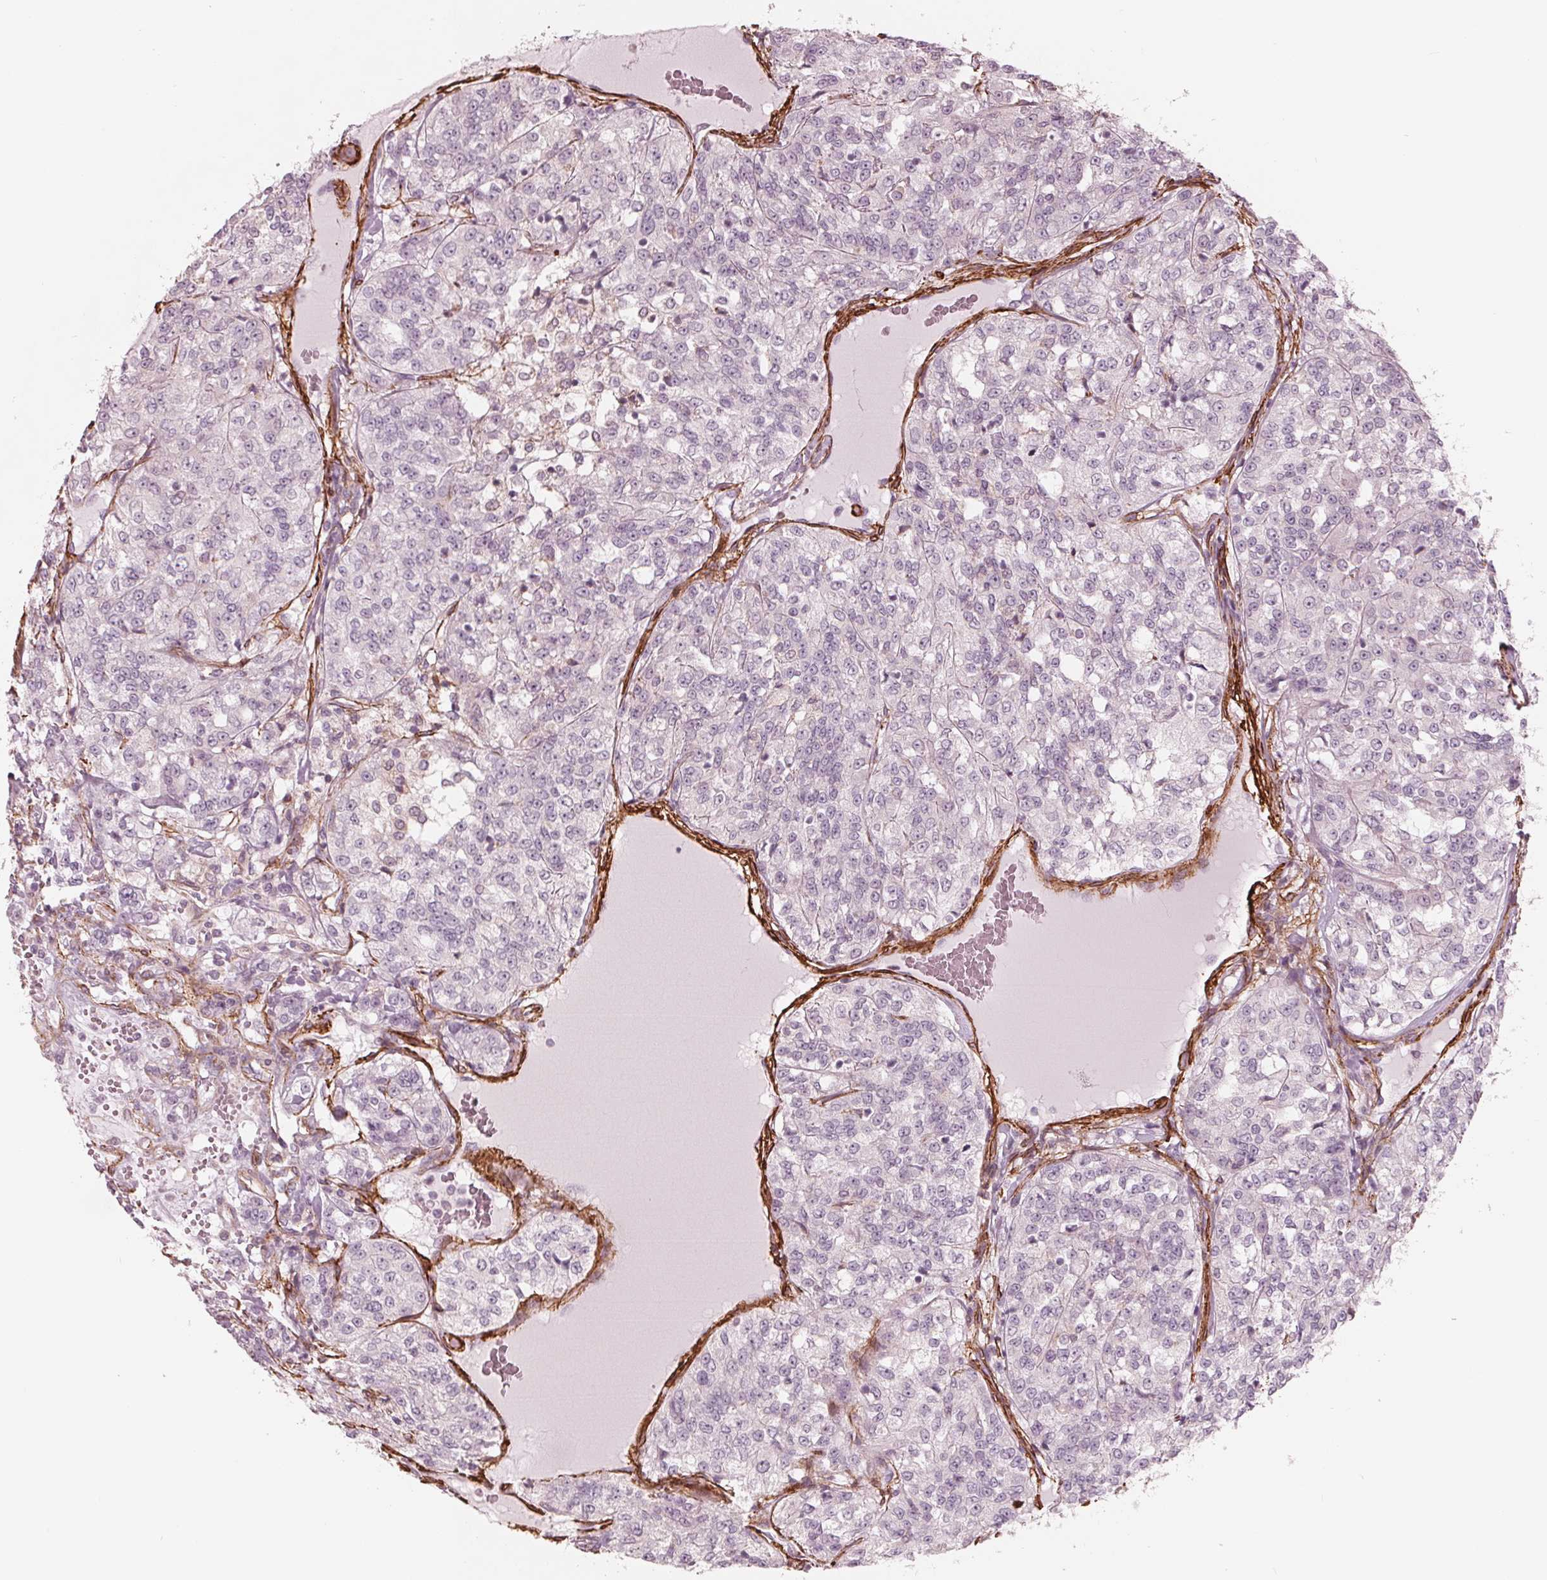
{"staining": {"intensity": "negative", "quantity": "none", "location": "none"}, "tissue": "renal cancer", "cell_type": "Tumor cells", "image_type": "cancer", "snomed": [{"axis": "morphology", "description": "Adenocarcinoma, NOS"}, {"axis": "topography", "description": "Kidney"}], "caption": "Tumor cells show no significant protein expression in renal cancer (adenocarcinoma).", "gene": "MIER3", "patient": {"sex": "female", "age": 63}}